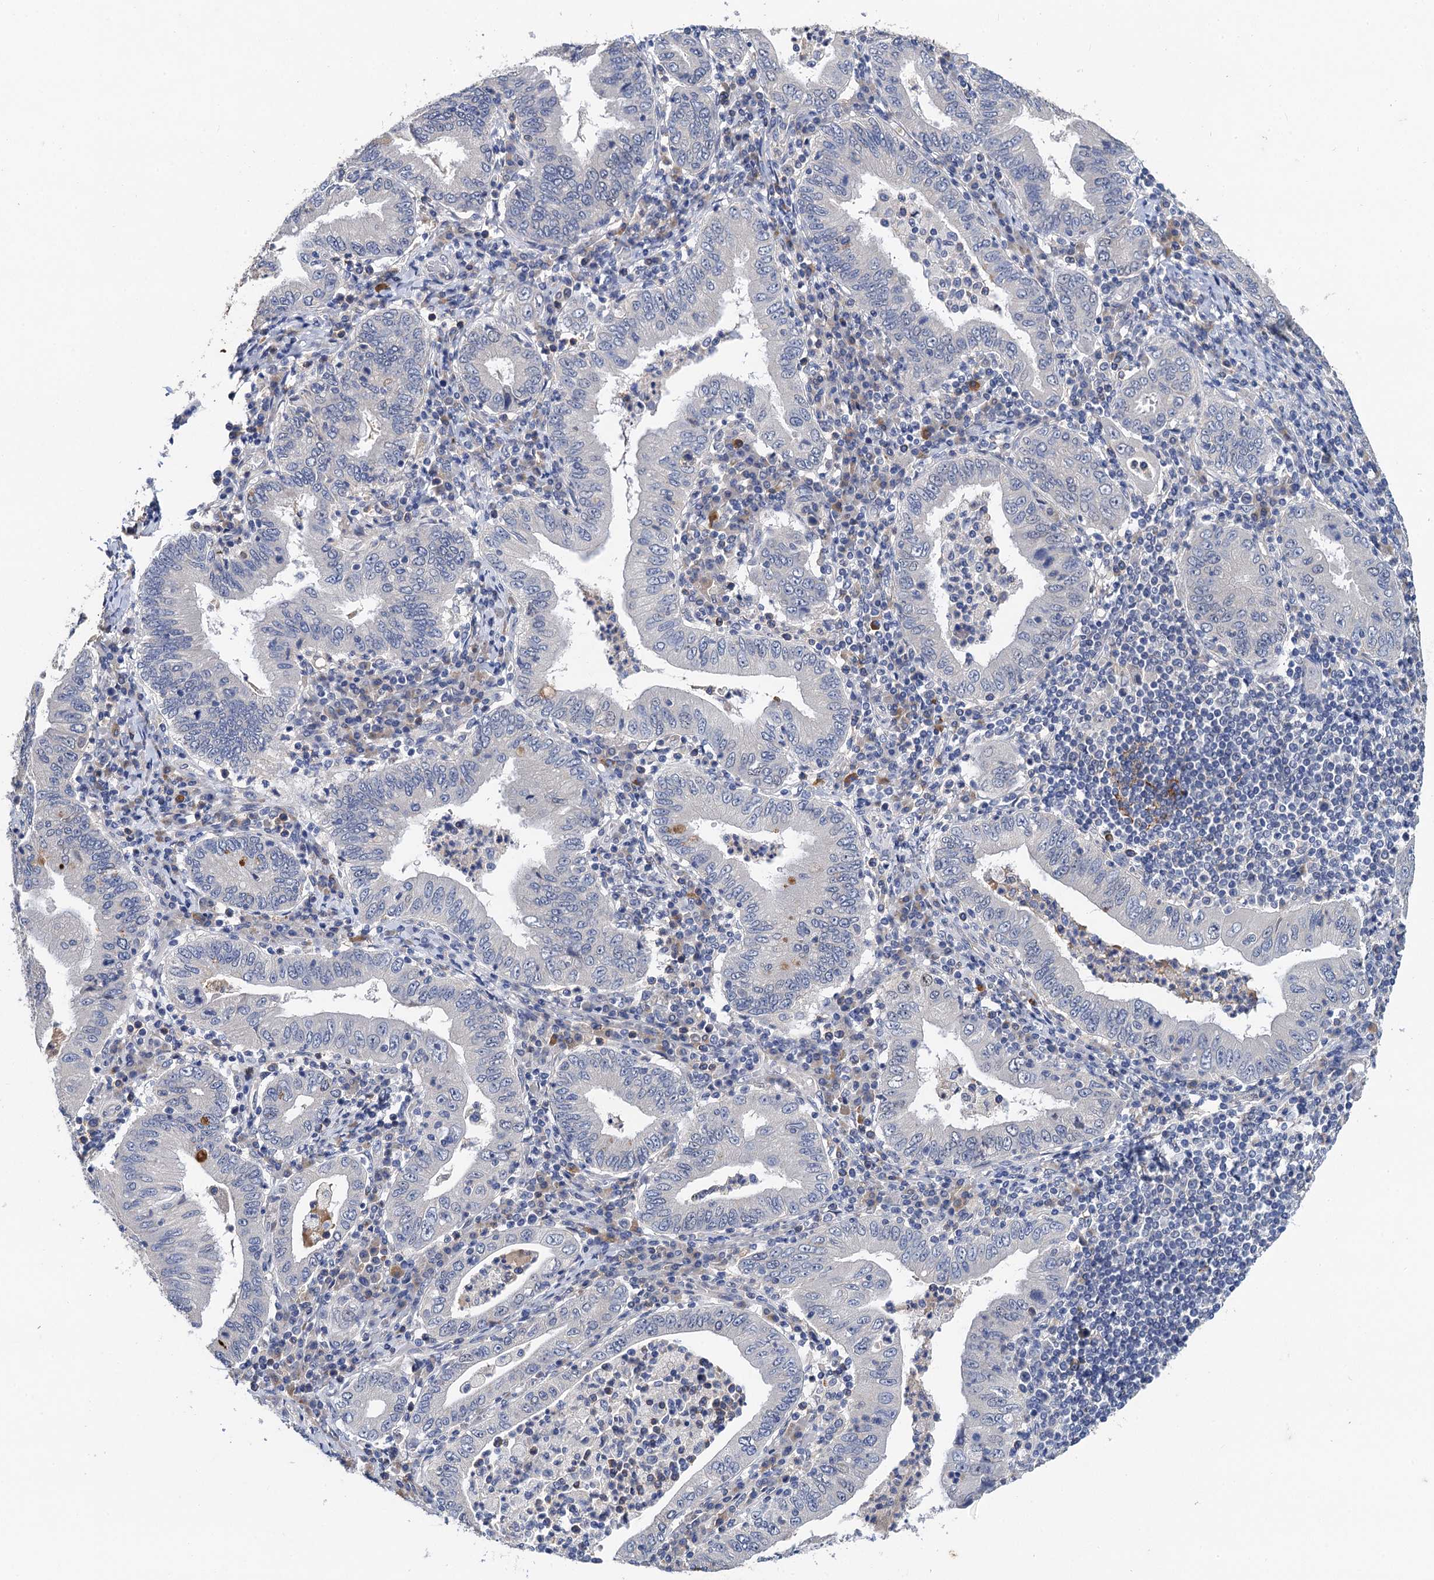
{"staining": {"intensity": "negative", "quantity": "none", "location": "none"}, "tissue": "stomach cancer", "cell_type": "Tumor cells", "image_type": "cancer", "snomed": [{"axis": "morphology", "description": "Normal tissue, NOS"}, {"axis": "morphology", "description": "Adenocarcinoma, NOS"}, {"axis": "topography", "description": "Esophagus"}, {"axis": "topography", "description": "Stomach, upper"}, {"axis": "topography", "description": "Peripheral nerve tissue"}], "caption": "IHC image of stomach adenocarcinoma stained for a protein (brown), which exhibits no staining in tumor cells. Brightfield microscopy of IHC stained with DAB (3,3'-diaminobenzidine) (brown) and hematoxylin (blue), captured at high magnification.", "gene": "TMEM39B", "patient": {"sex": "male", "age": 62}}